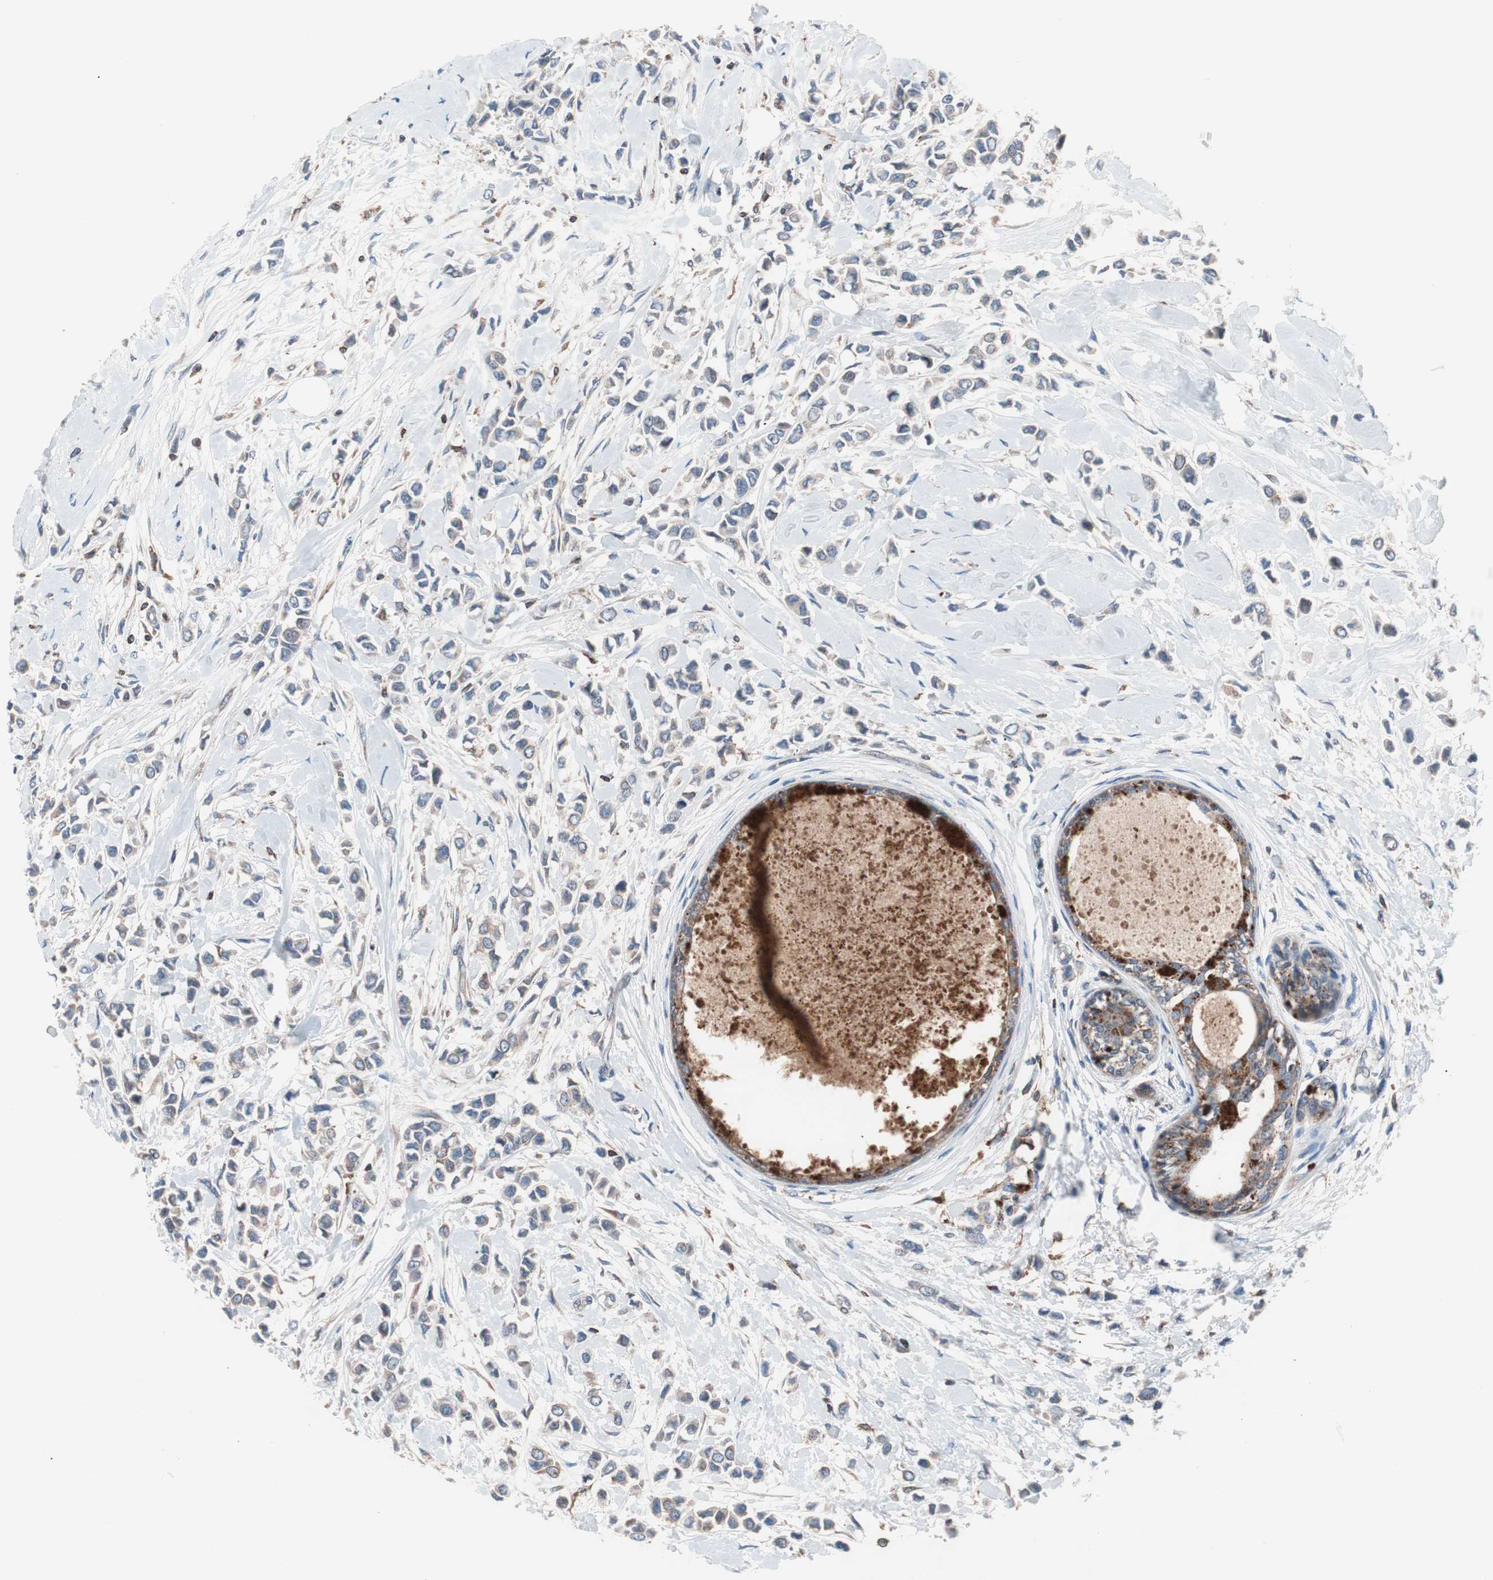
{"staining": {"intensity": "weak", "quantity": ">75%", "location": "cytoplasmic/membranous"}, "tissue": "breast cancer", "cell_type": "Tumor cells", "image_type": "cancer", "snomed": [{"axis": "morphology", "description": "Lobular carcinoma"}, {"axis": "topography", "description": "Breast"}], "caption": "A brown stain highlights weak cytoplasmic/membranous positivity of a protein in breast cancer tumor cells. The staining was performed using DAB, with brown indicating positive protein expression. Nuclei are stained blue with hematoxylin.", "gene": "PIK3R1", "patient": {"sex": "female", "age": 51}}